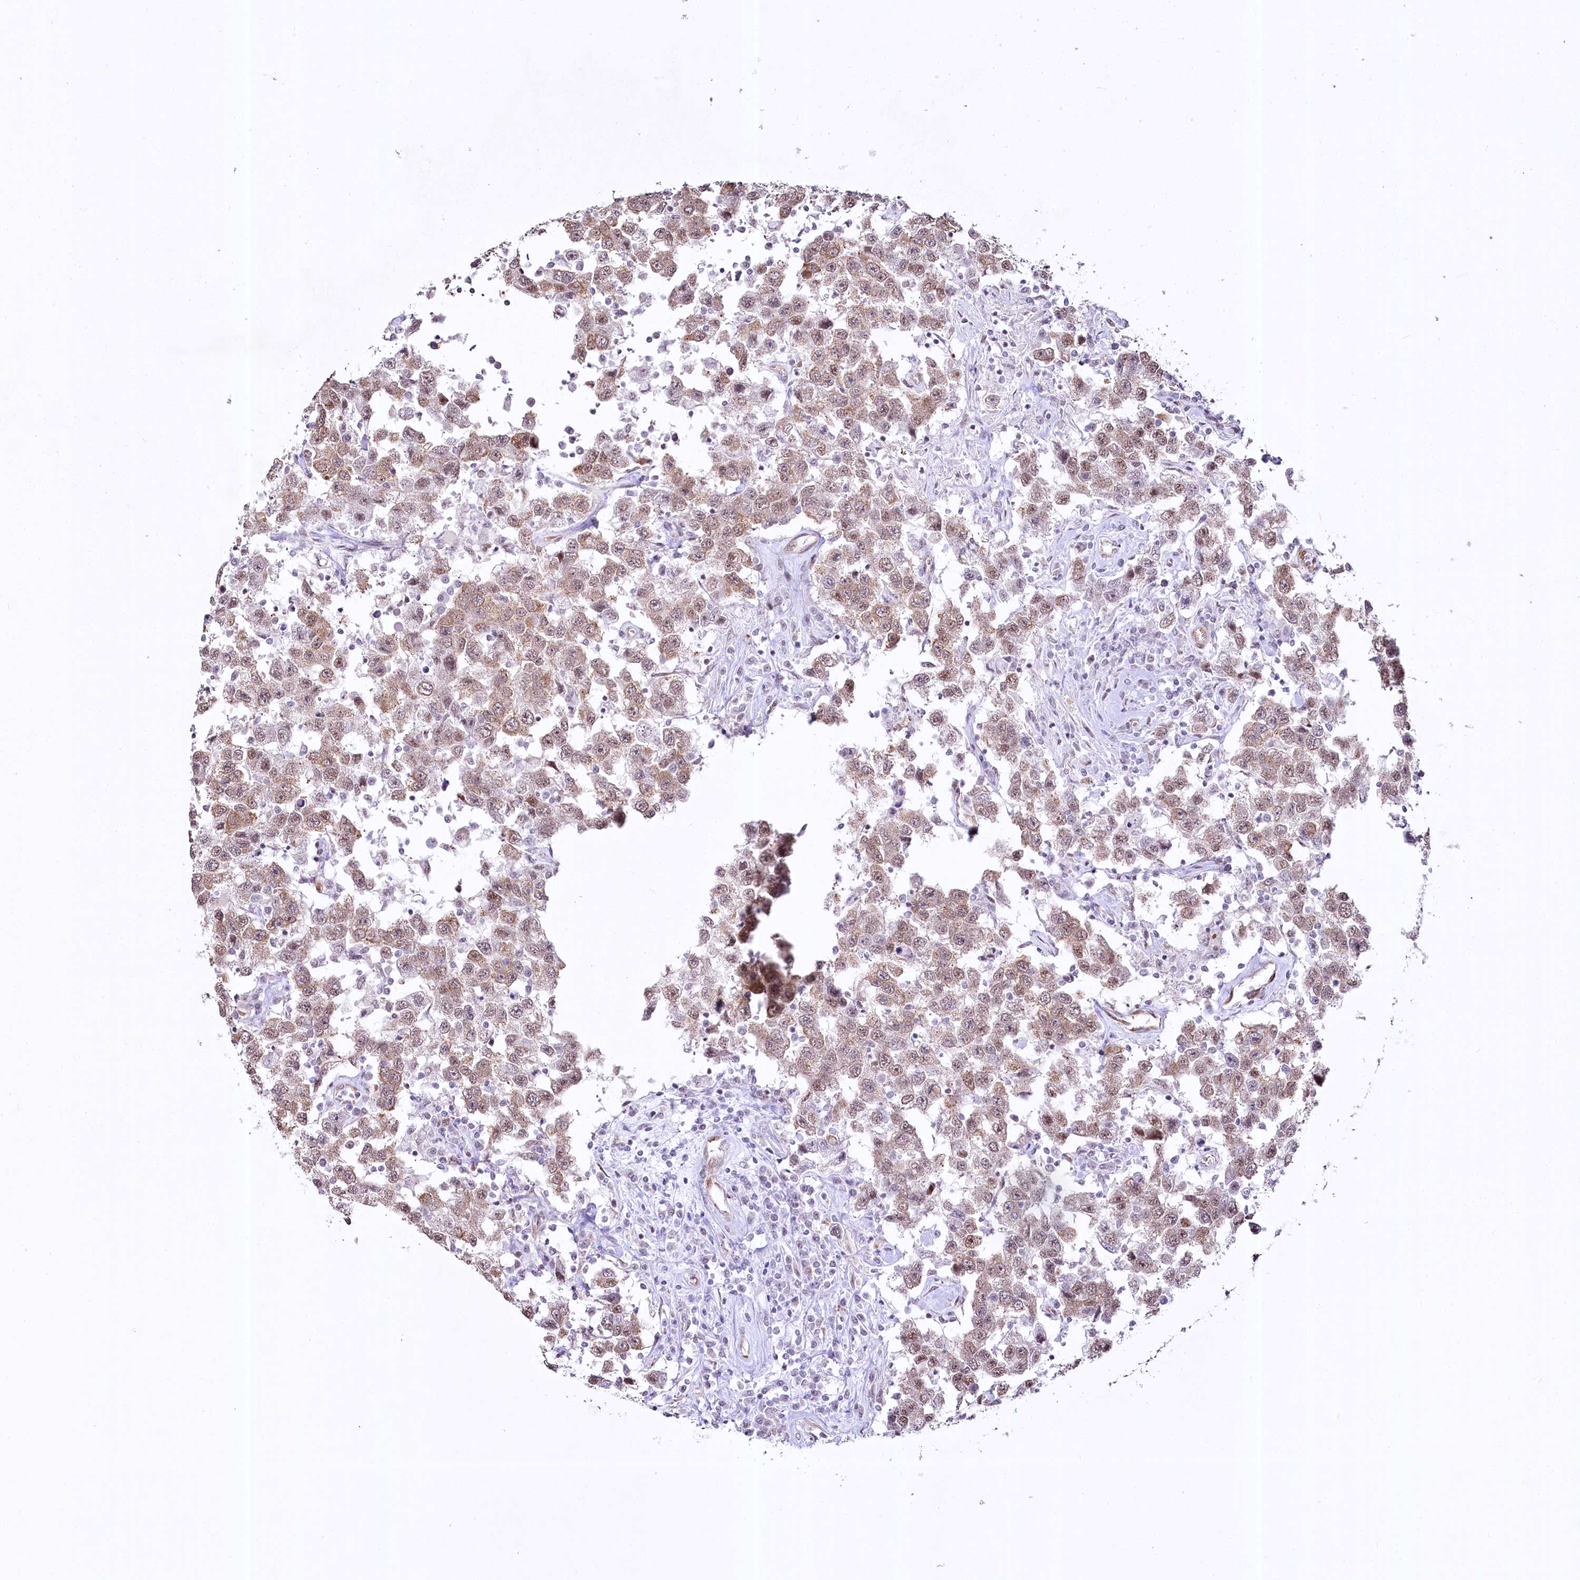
{"staining": {"intensity": "weak", "quantity": ">75%", "location": "cytoplasmic/membranous,nuclear"}, "tissue": "testis cancer", "cell_type": "Tumor cells", "image_type": "cancer", "snomed": [{"axis": "morphology", "description": "Seminoma, NOS"}, {"axis": "topography", "description": "Testis"}], "caption": "A low amount of weak cytoplasmic/membranous and nuclear positivity is present in approximately >75% of tumor cells in testis cancer tissue.", "gene": "YBX3", "patient": {"sex": "male", "age": 41}}